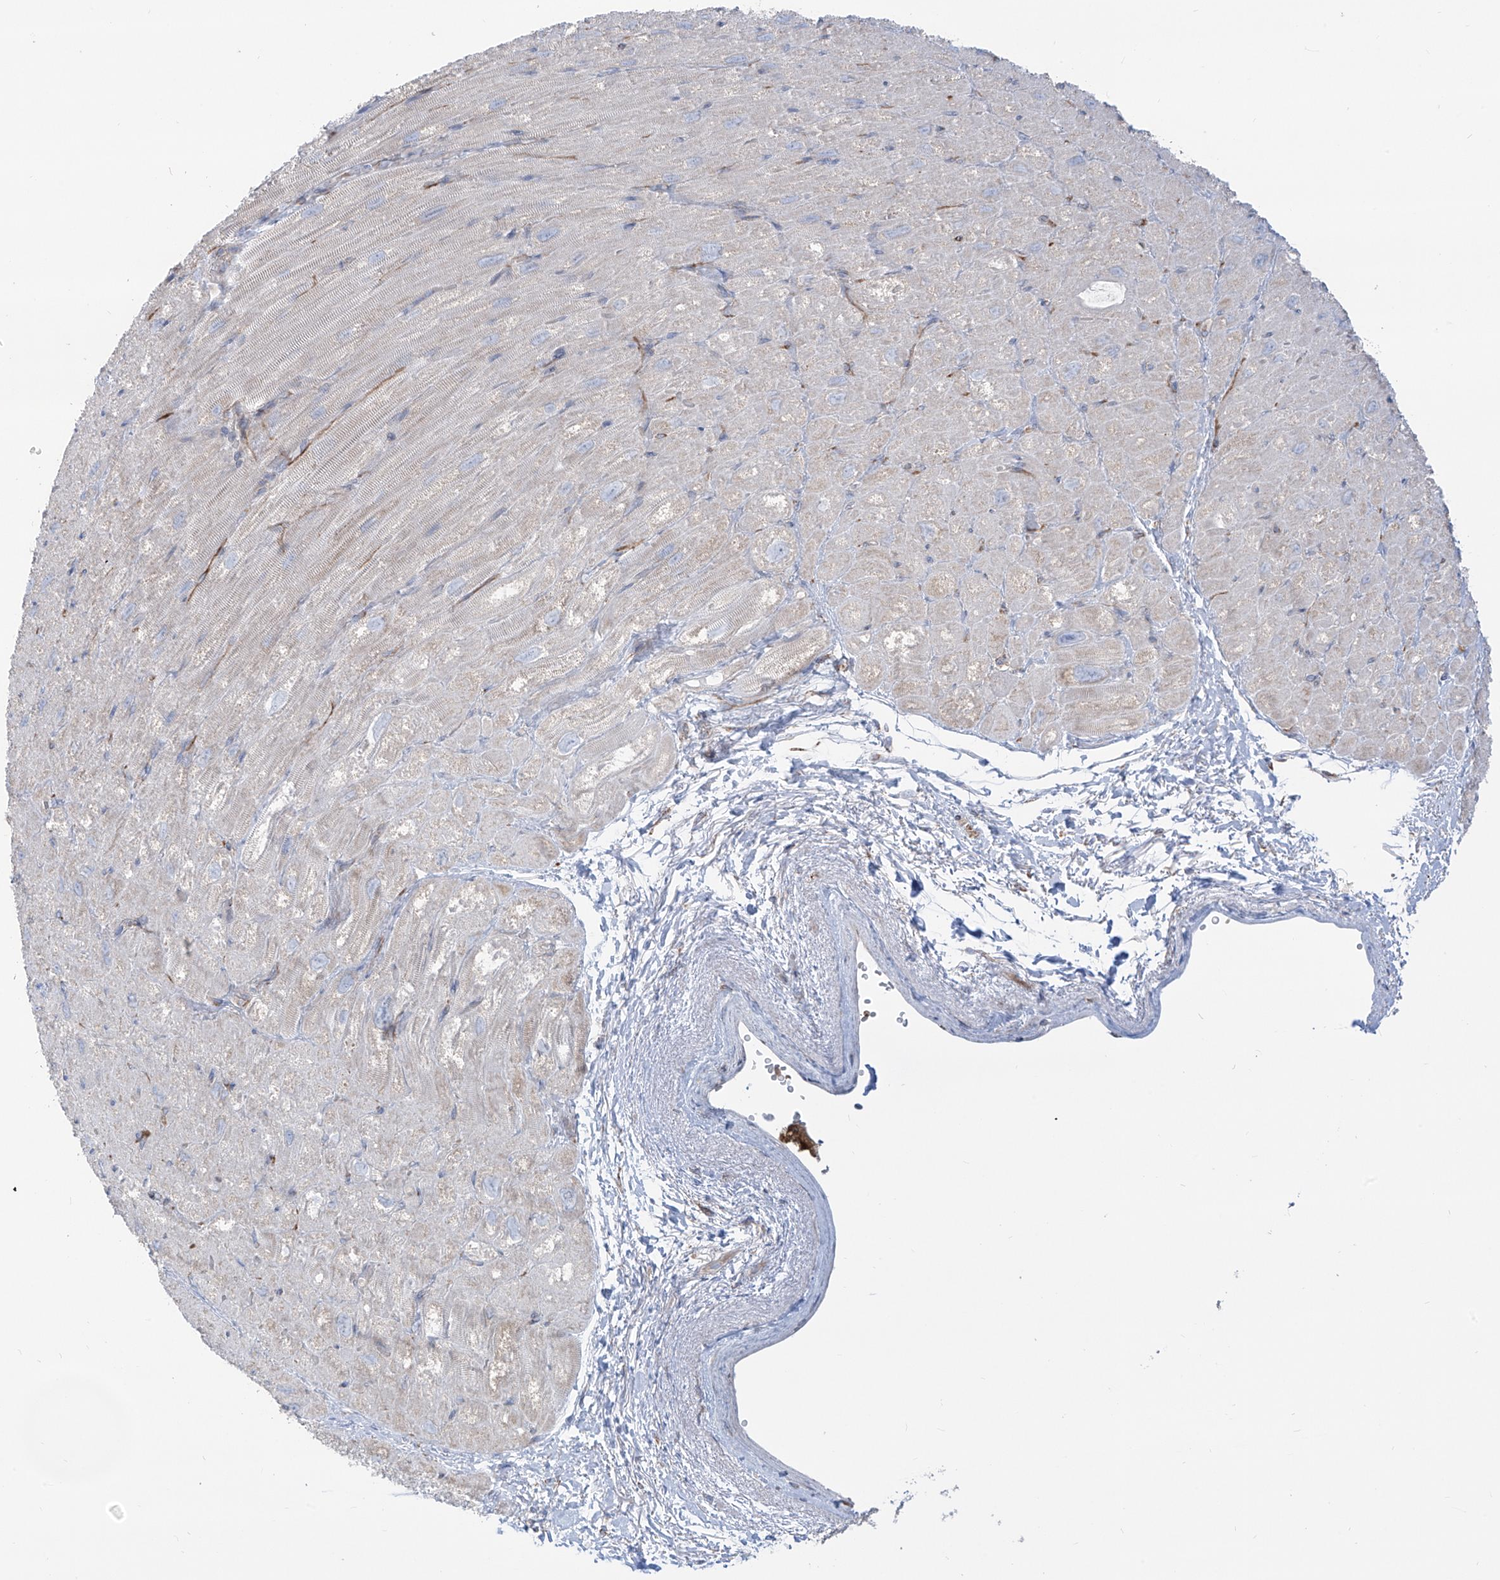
{"staining": {"intensity": "moderate", "quantity": "<25%", "location": "cytoplasmic/membranous"}, "tissue": "heart muscle", "cell_type": "Cardiomyocytes", "image_type": "normal", "snomed": [{"axis": "morphology", "description": "Normal tissue, NOS"}, {"axis": "topography", "description": "Heart"}], "caption": "Brown immunohistochemical staining in benign human heart muscle demonstrates moderate cytoplasmic/membranous expression in approximately <25% of cardiomyocytes. (Brightfield microscopy of DAB IHC at high magnification).", "gene": "ARHGEF40", "patient": {"sex": "male", "age": 50}}